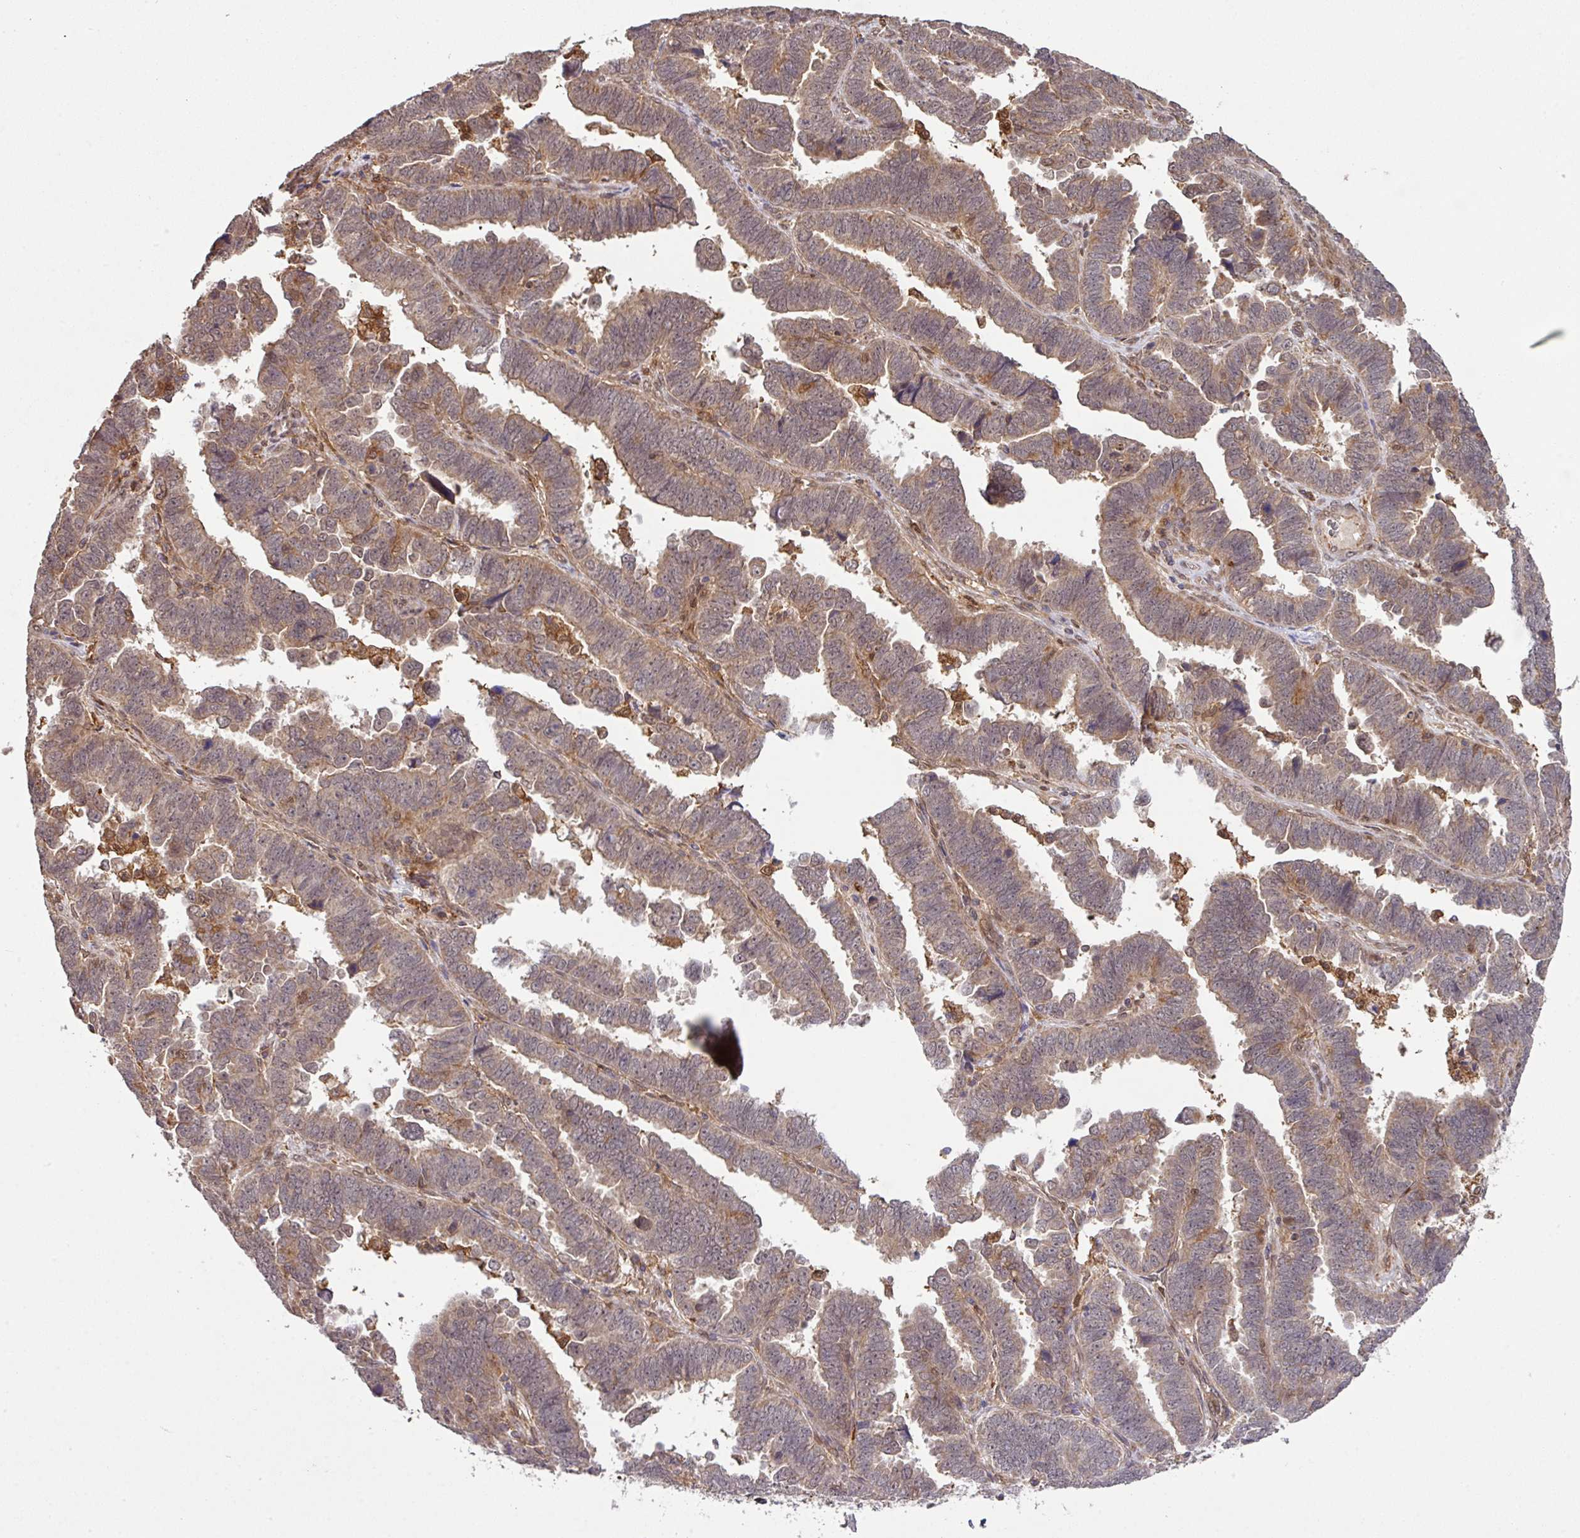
{"staining": {"intensity": "weak", "quantity": "25%-75%", "location": "cytoplasmic/membranous"}, "tissue": "endometrial cancer", "cell_type": "Tumor cells", "image_type": "cancer", "snomed": [{"axis": "morphology", "description": "Adenocarcinoma, NOS"}, {"axis": "topography", "description": "Endometrium"}], "caption": "Protein expression analysis of human endometrial cancer (adenocarcinoma) reveals weak cytoplasmic/membranous staining in approximately 25%-75% of tumor cells.", "gene": "ARPIN", "patient": {"sex": "female", "age": 75}}